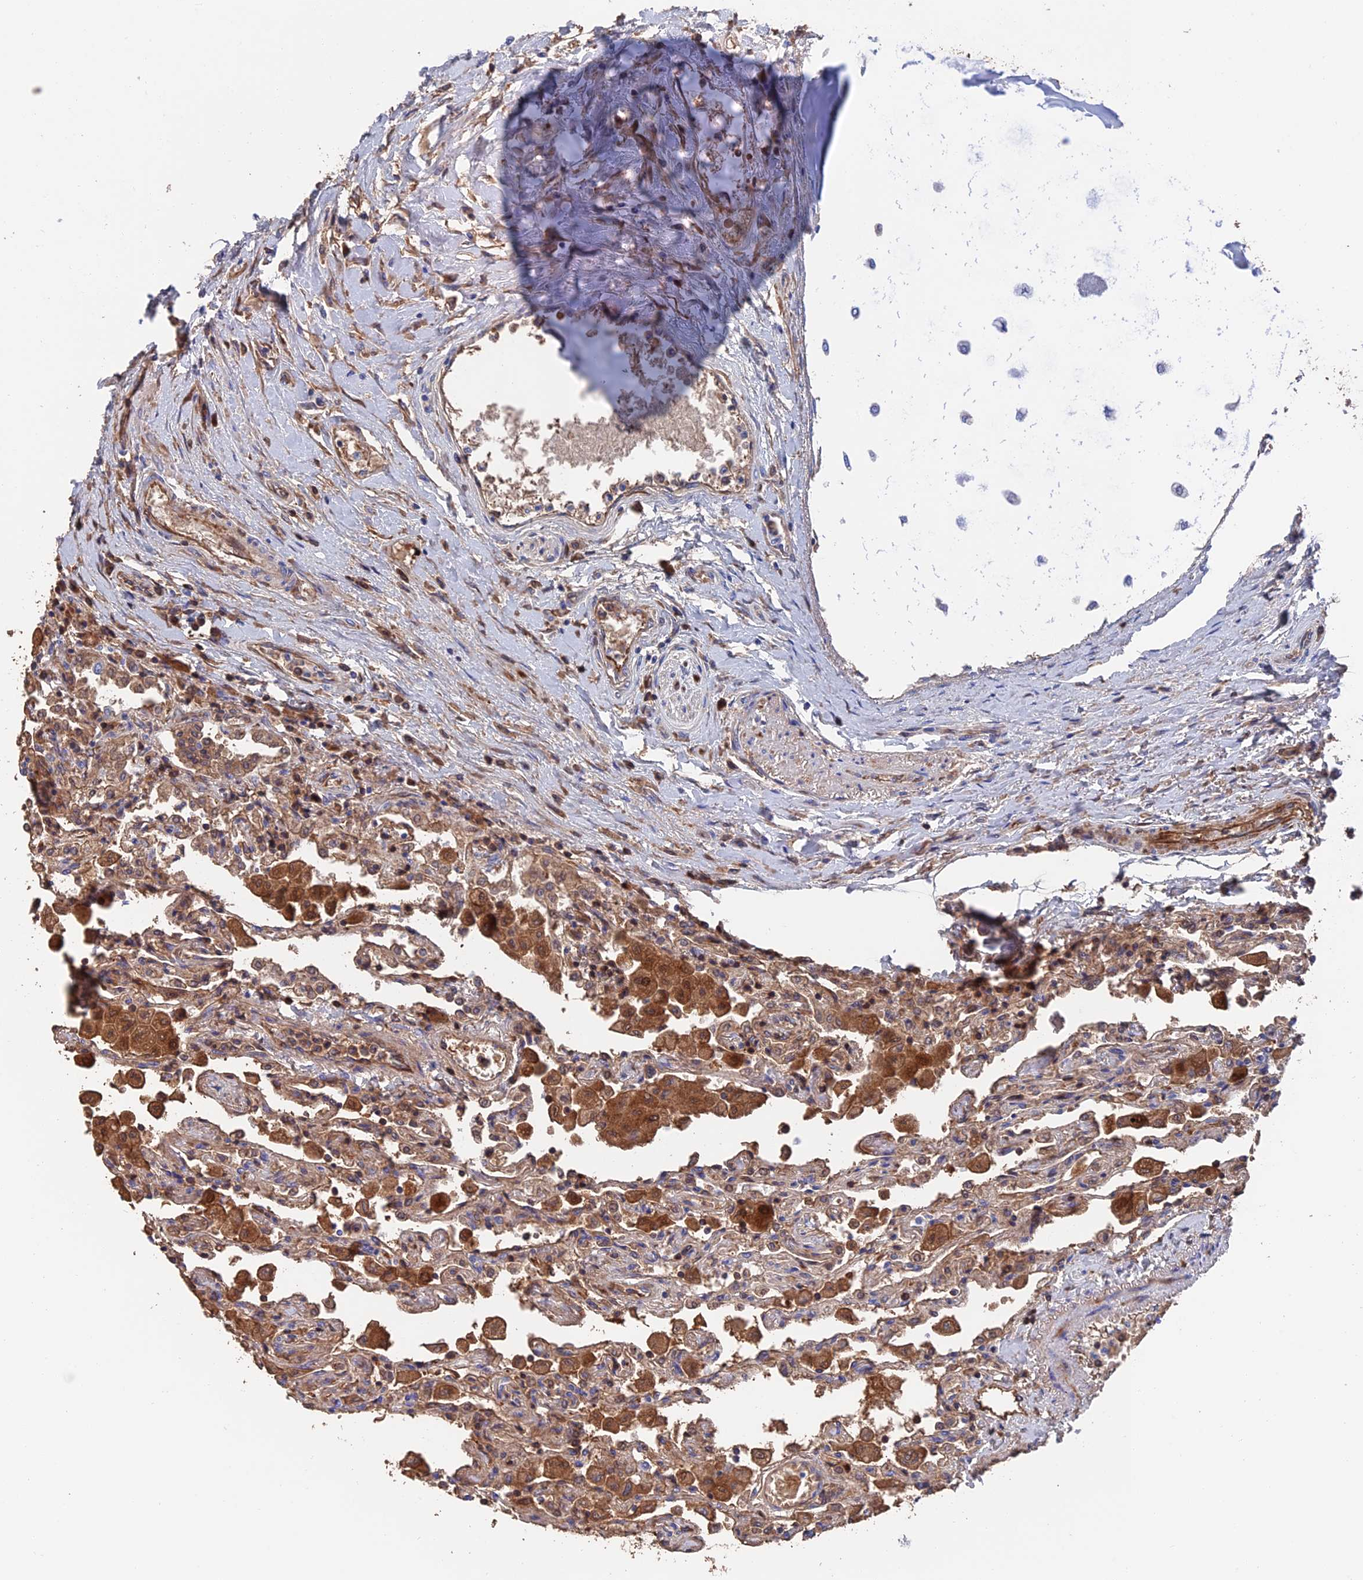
{"staining": {"intensity": "moderate", "quantity": "25%-75%", "location": "cytoplasmic/membranous"}, "tissue": "lung", "cell_type": "Alveolar cells", "image_type": "normal", "snomed": [{"axis": "morphology", "description": "Normal tissue, NOS"}, {"axis": "topography", "description": "Bronchus"}, {"axis": "topography", "description": "Lung"}], "caption": "Alveolar cells exhibit medium levels of moderate cytoplasmic/membranous staining in approximately 25%-75% of cells in normal lung.", "gene": "HPF1", "patient": {"sex": "female", "age": 49}}